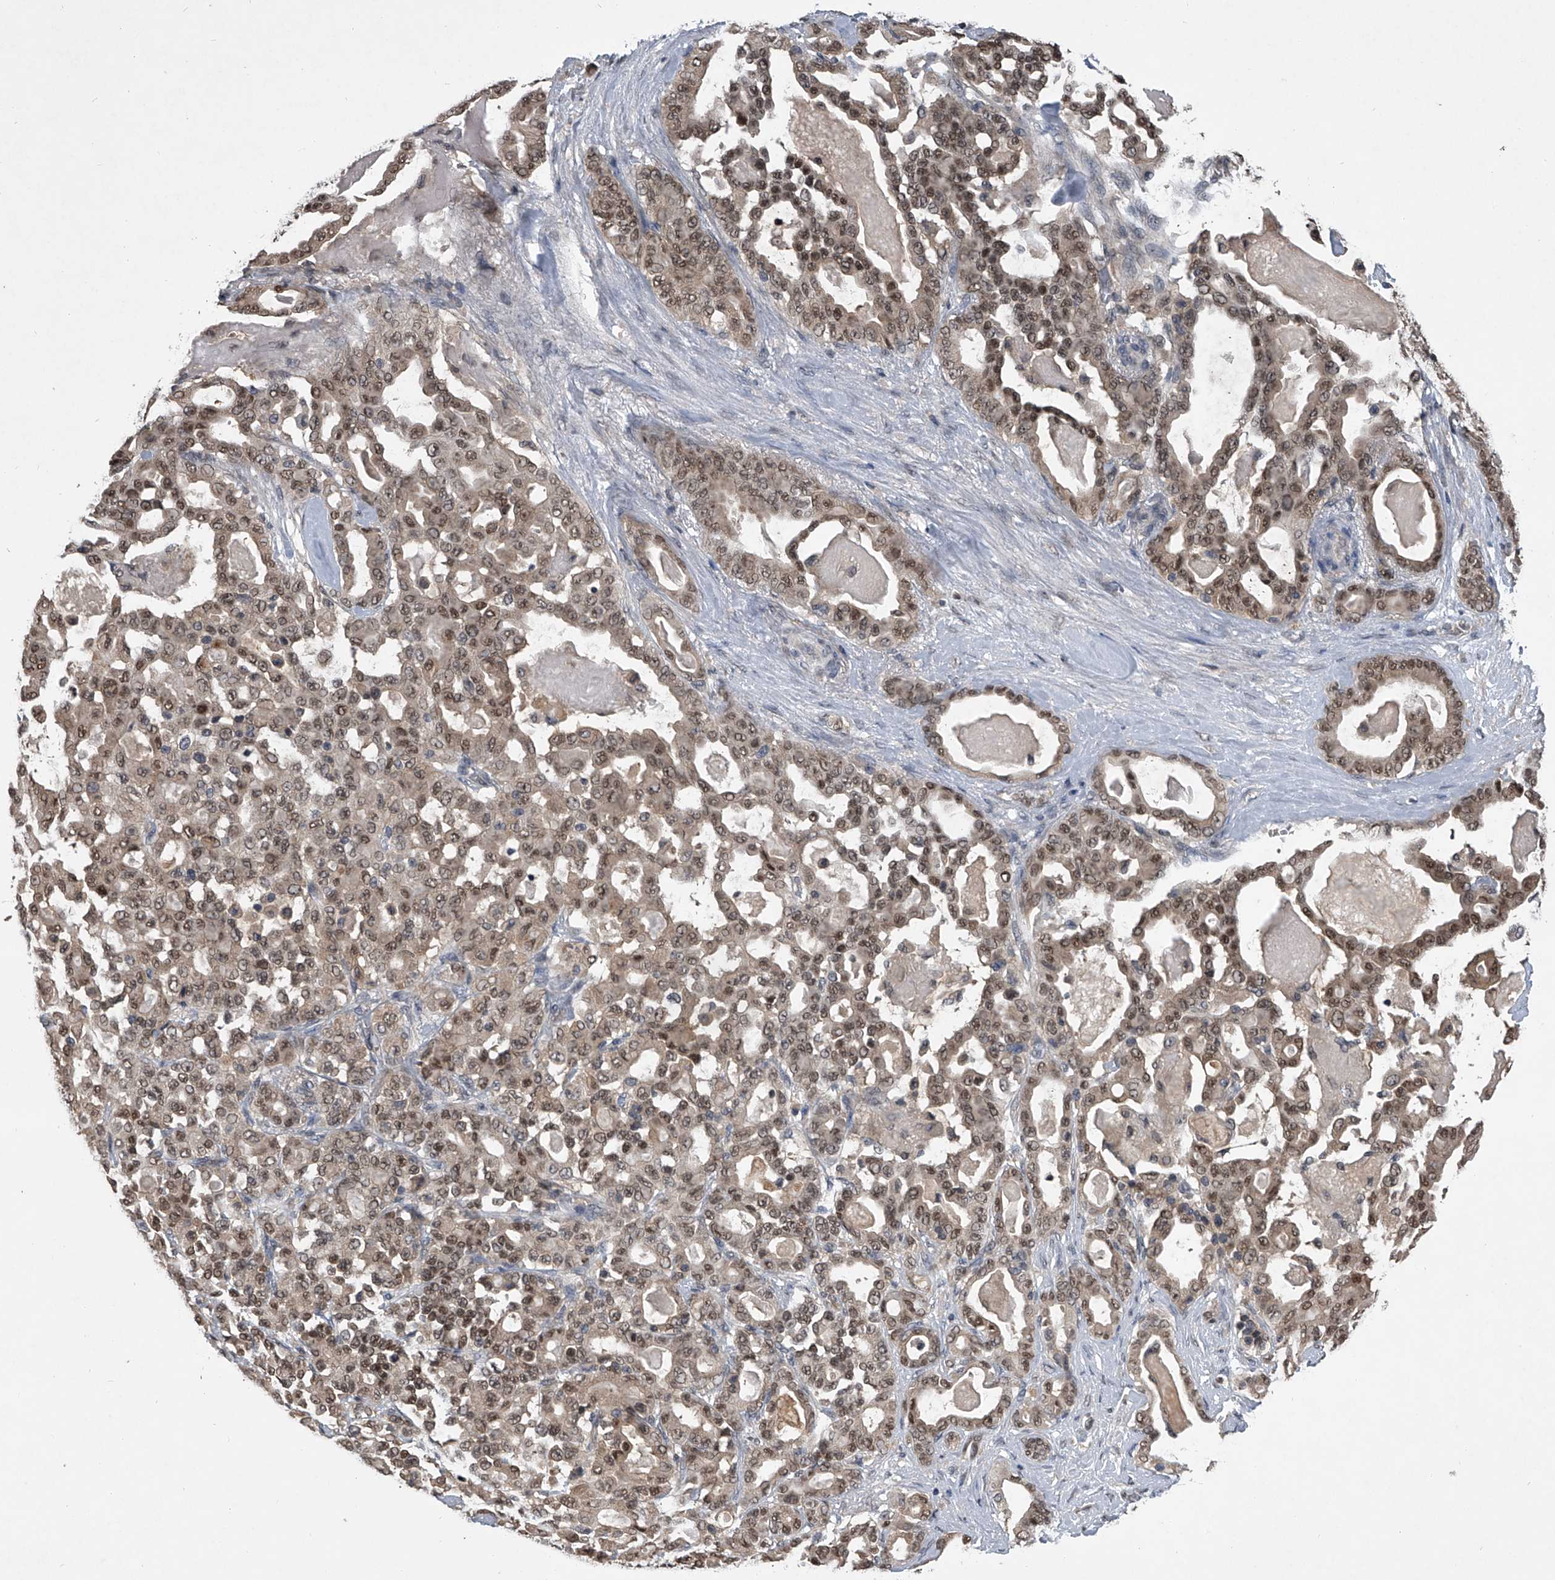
{"staining": {"intensity": "moderate", "quantity": ">75%", "location": "cytoplasmic/membranous,nuclear"}, "tissue": "pancreatic cancer", "cell_type": "Tumor cells", "image_type": "cancer", "snomed": [{"axis": "morphology", "description": "Adenocarcinoma, NOS"}, {"axis": "topography", "description": "Pancreas"}], "caption": "IHC staining of adenocarcinoma (pancreatic), which displays medium levels of moderate cytoplasmic/membranous and nuclear expression in about >75% of tumor cells indicating moderate cytoplasmic/membranous and nuclear protein positivity. The staining was performed using DAB (brown) for protein detection and nuclei were counterstained in hematoxylin (blue).", "gene": "TSNAX", "patient": {"sex": "male", "age": 63}}